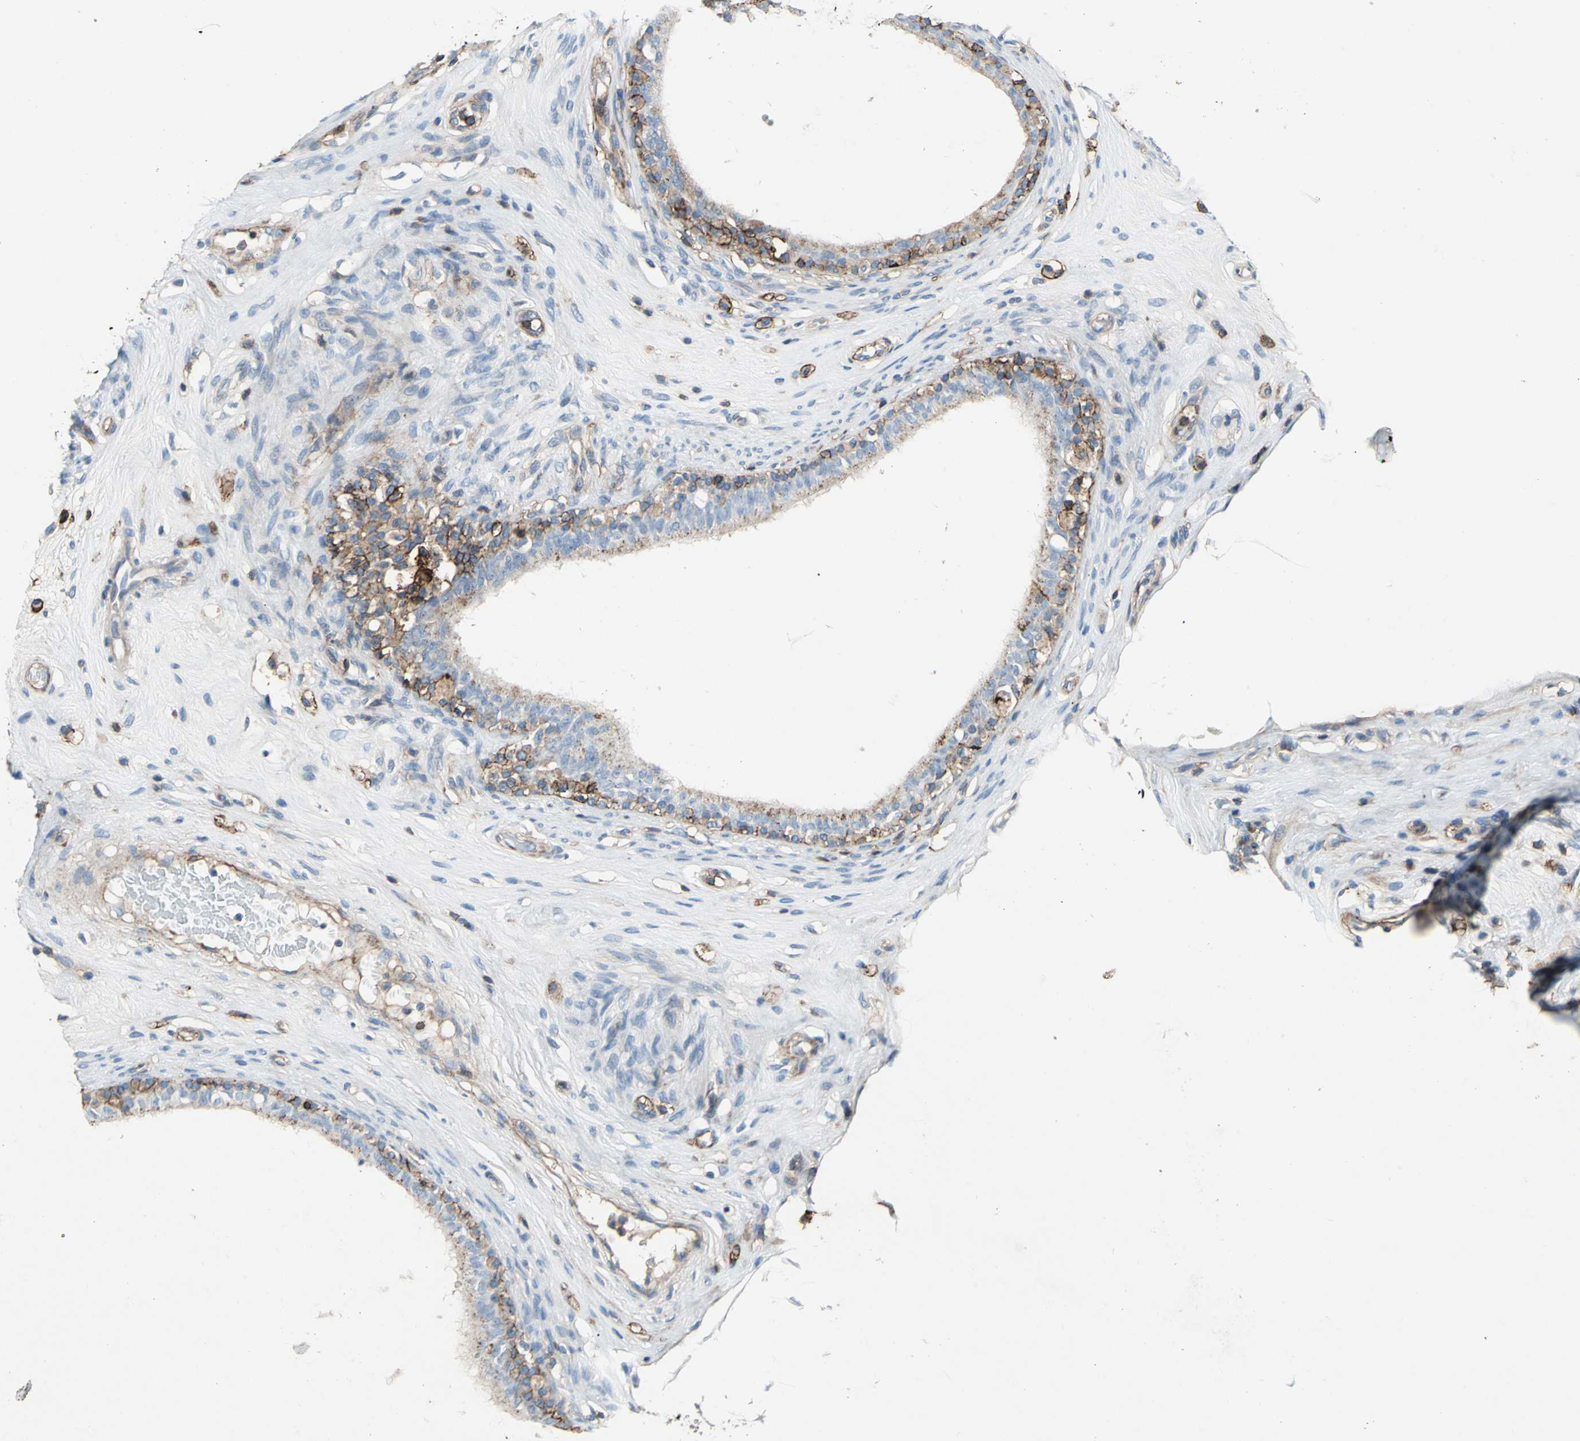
{"staining": {"intensity": "moderate", "quantity": "25%-75%", "location": "cytoplasmic/membranous"}, "tissue": "epididymis", "cell_type": "Glandular cells", "image_type": "normal", "snomed": [{"axis": "morphology", "description": "Normal tissue, NOS"}, {"axis": "morphology", "description": "Inflammation, NOS"}, {"axis": "topography", "description": "Epididymis"}], "caption": "Immunohistochemistry histopathology image of normal epididymis: epididymis stained using IHC exhibits medium levels of moderate protein expression localized specifically in the cytoplasmic/membranous of glandular cells, appearing as a cytoplasmic/membranous brown color.", "gene": "CD44", "patient": {"sex": "male", "age": 84}}